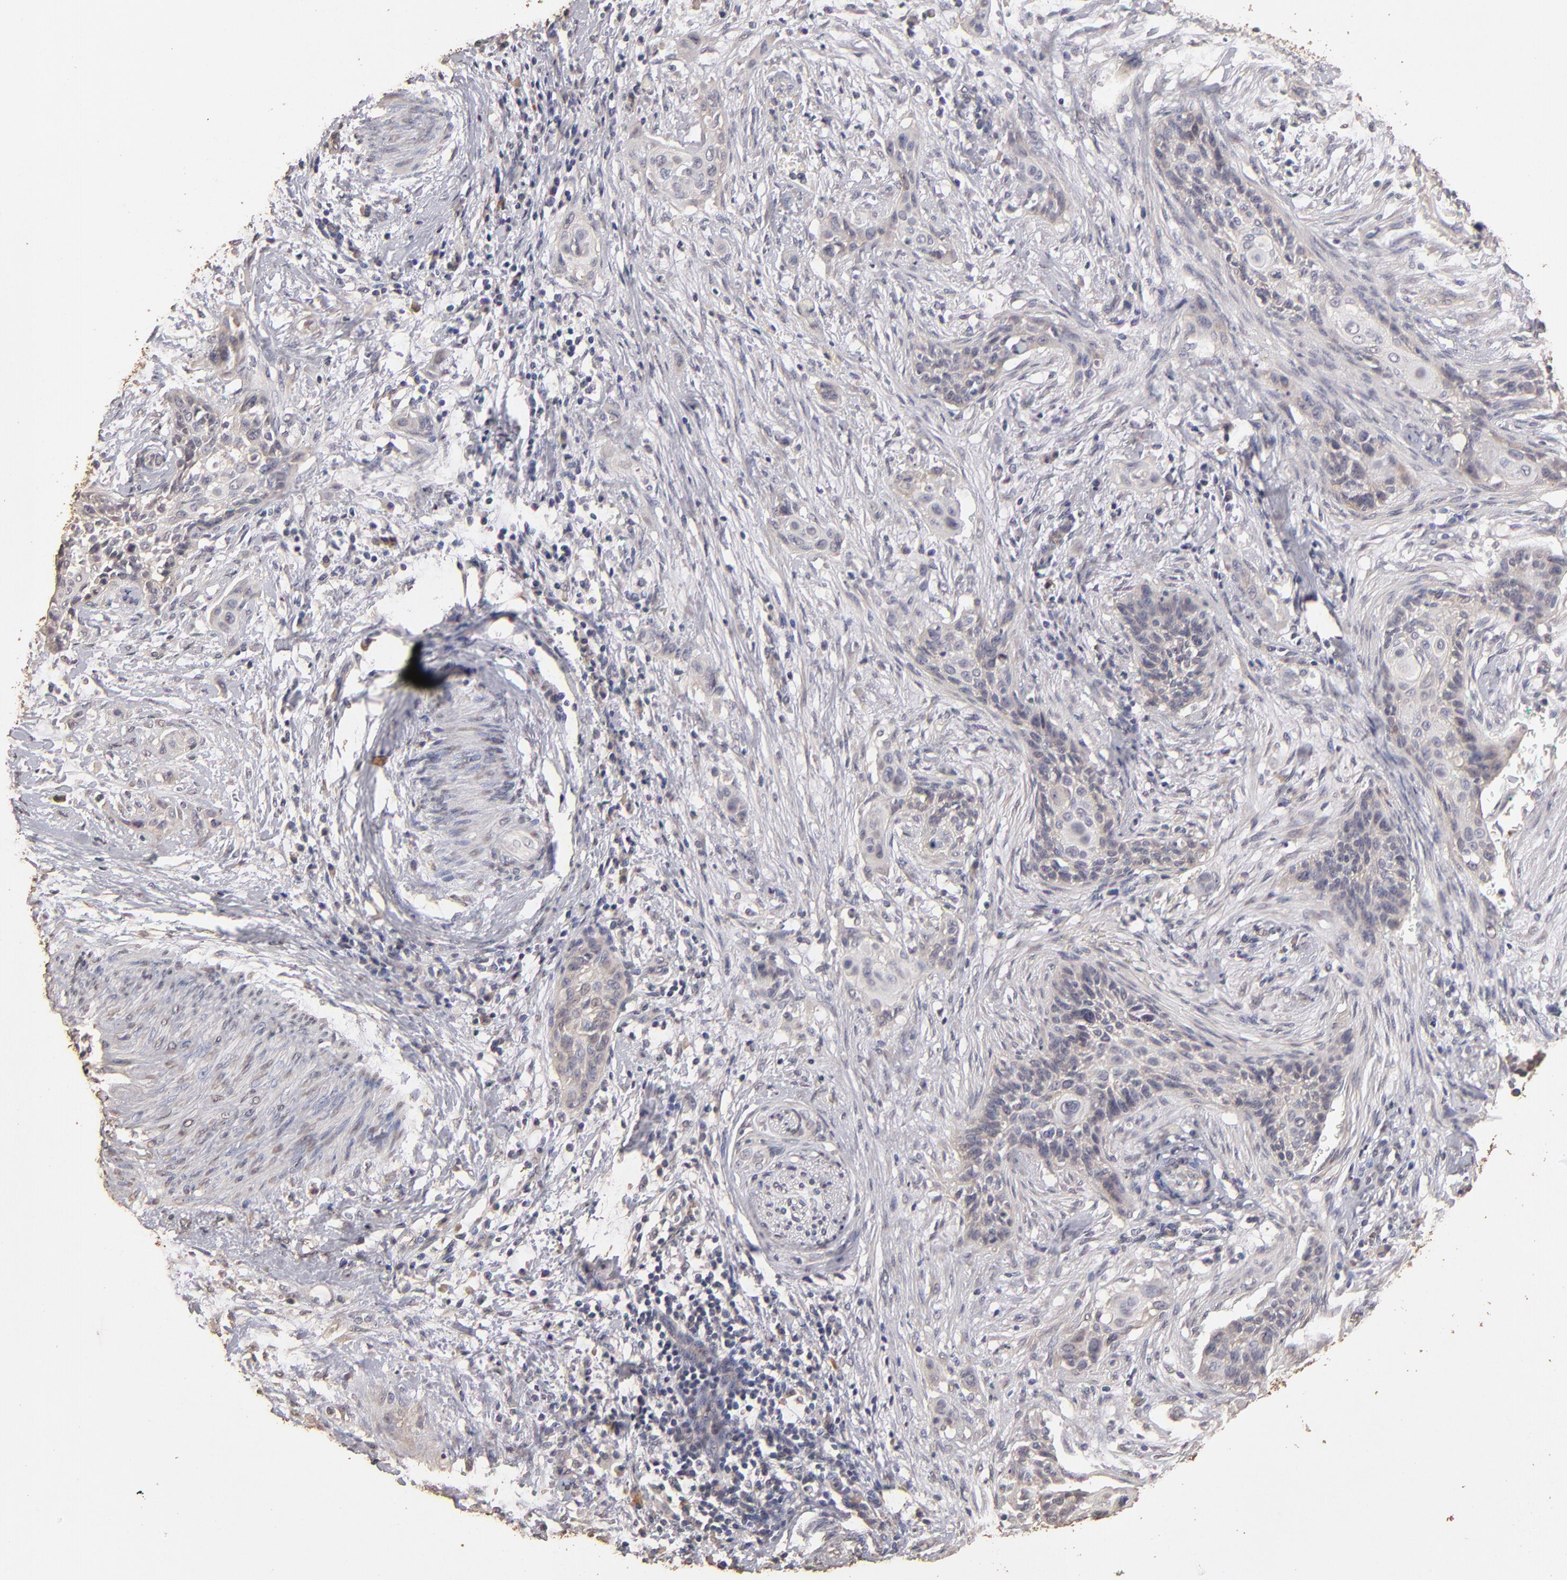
{"staining": {"intensity": "weak", "quantity": "<25%", "location": "cytoplasmic/membranous"}, "tissue": "cervical cancer", "cell_type": "Tumor cells", "image_type": "cancer", "snomed": [{"axis": "morphology", "description": "Squamous cell carcinoma, NOS"}, {"axis": "topography", "description": "Cervix"}], "caption": "This is a photomicrograph of immunohistochemistry staining of cervical cancer, which shows no expression in tumor cells.", "gene": "OPHN1", "patient": {"sex": "female", "age": 33}}